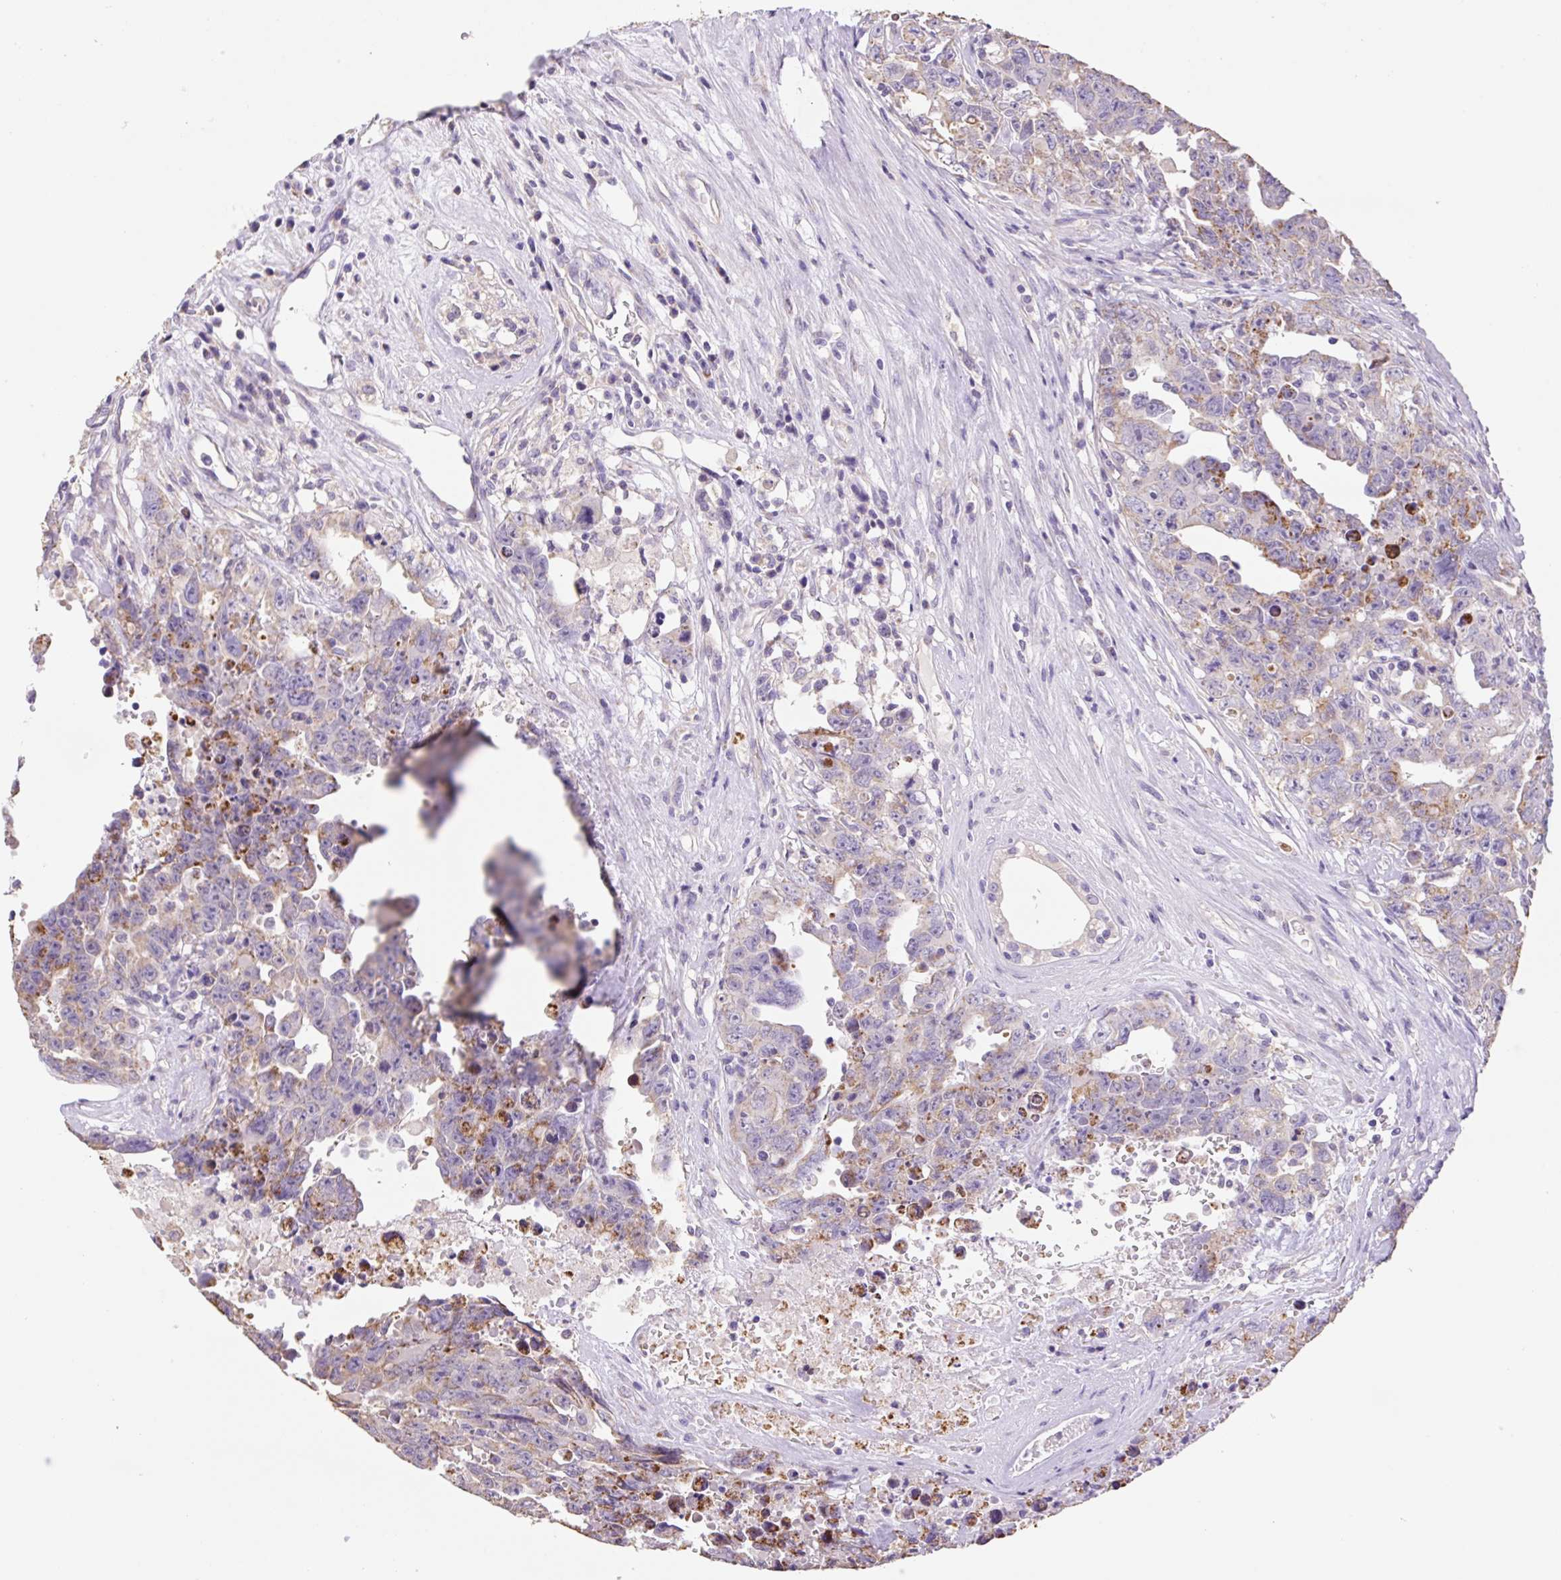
{"staining": {"intensity": "moderate", "quantity": "25%-75%", "location": "cytoplasmic/membranous"}, "tissue": "testis cancer", "cell_type": "Tumor cells", "image_type": "cancer", "snomed": [{"axis": "morphology", "description": "Carcinoma, Embryonal, NOS"}, {"axis": "topography", "description": "Testis"}], "caption": "Embryonal carcinoma (testis) stained for a protein (brown) demonstrates moderate cytoplasmic/membranous positive positivity in about 25%-75% of tumor cells.", "gene": "COPZ2", "patient": {"sex": "male", "age": 24}}